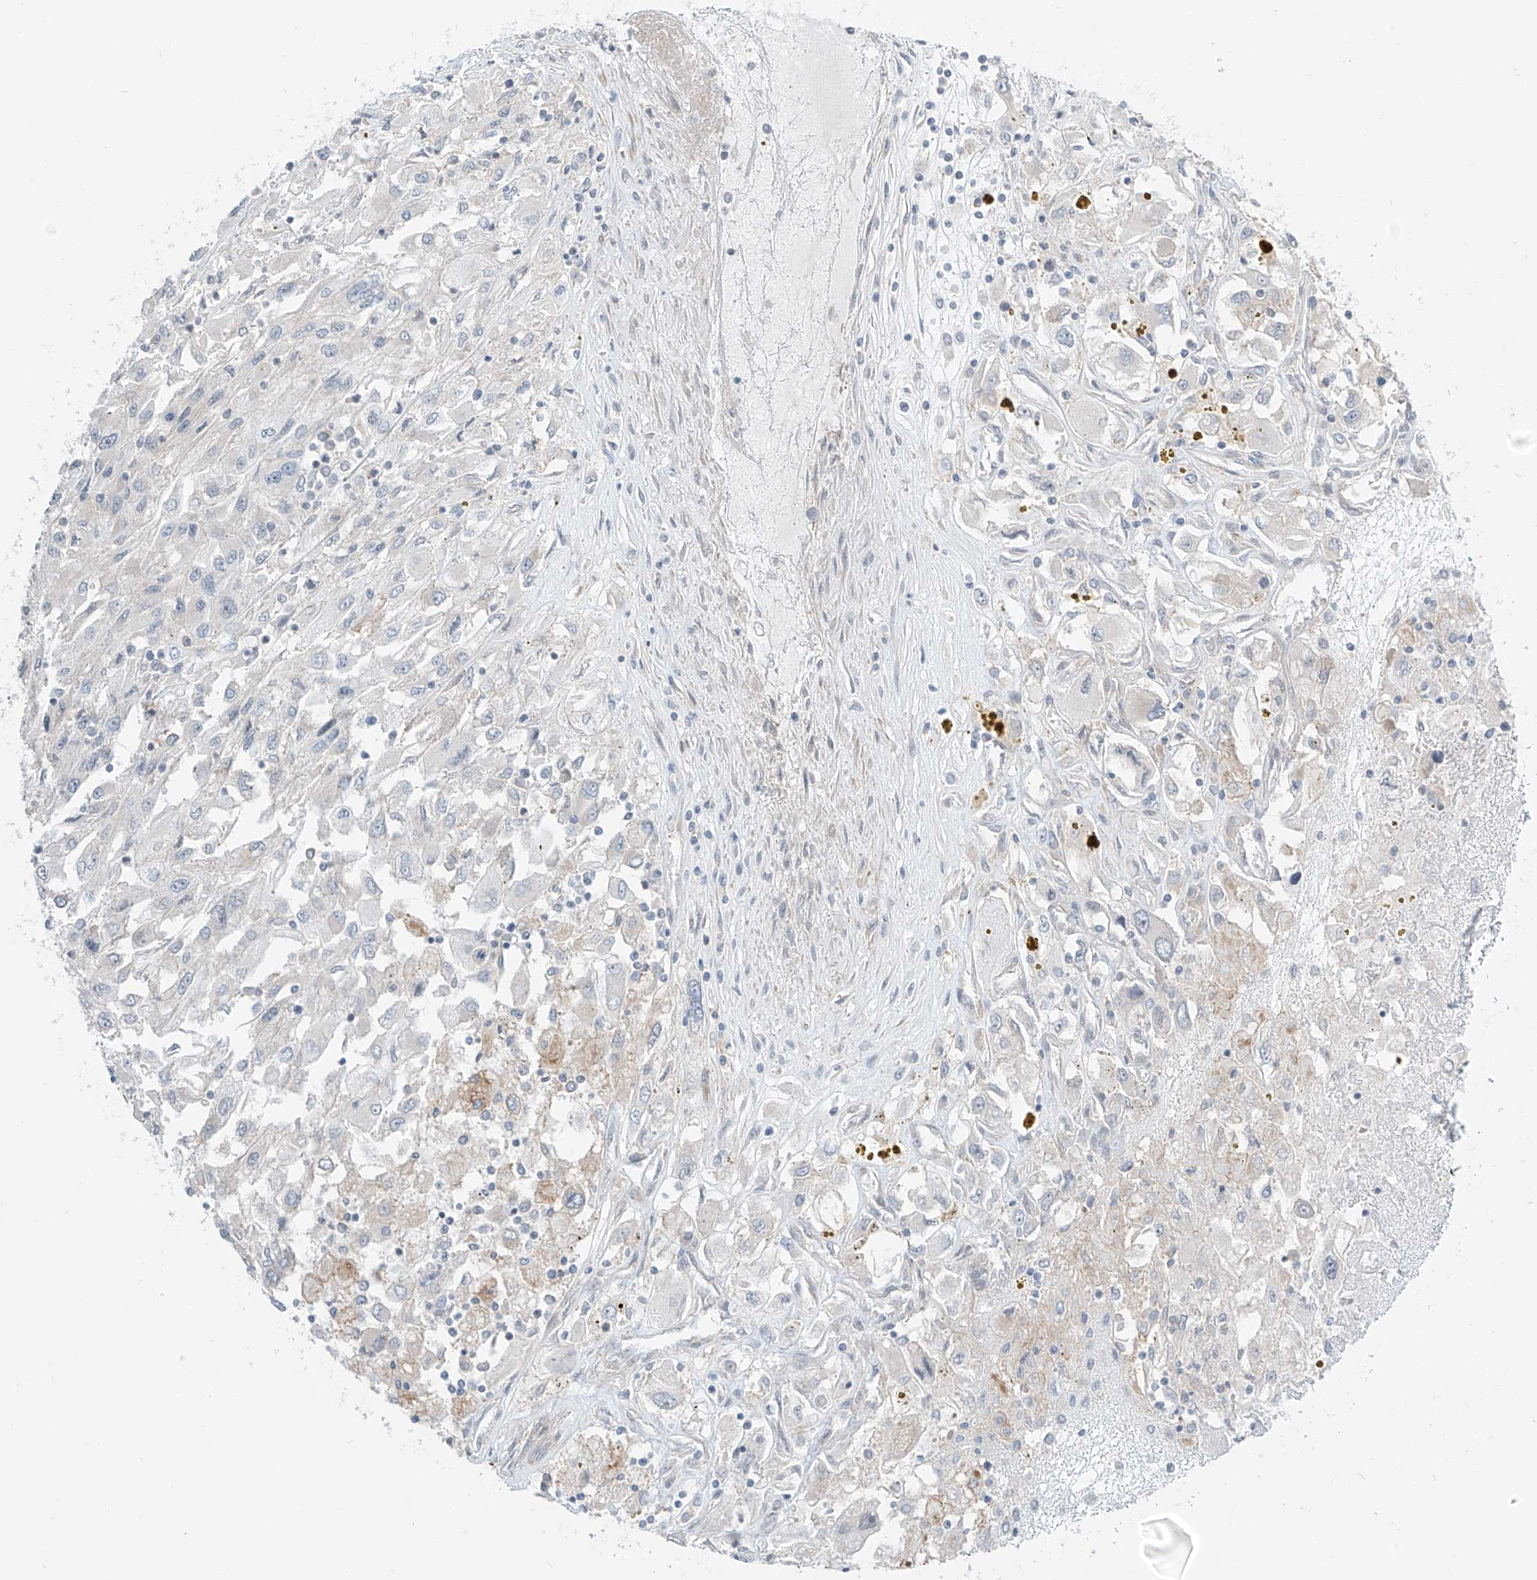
{"staining": {"intensity": "negative", "quantity": "none", "location": "none"}, "tissue": "renal cancer", "cell_type": "Tumor cells", "image_type": "cancer", "snomed": [{"axis": "morphology", "description": "Adenocarcinoma, NOS"}, {"axis": "topography", "description": "Kidney"}], "caption": "Immunohistochemical staining of human renal cancer reveals no significant positivity in tumor cells.", "gene": "ABLIM2", "patient": {"sex": "female", "age": 52}}